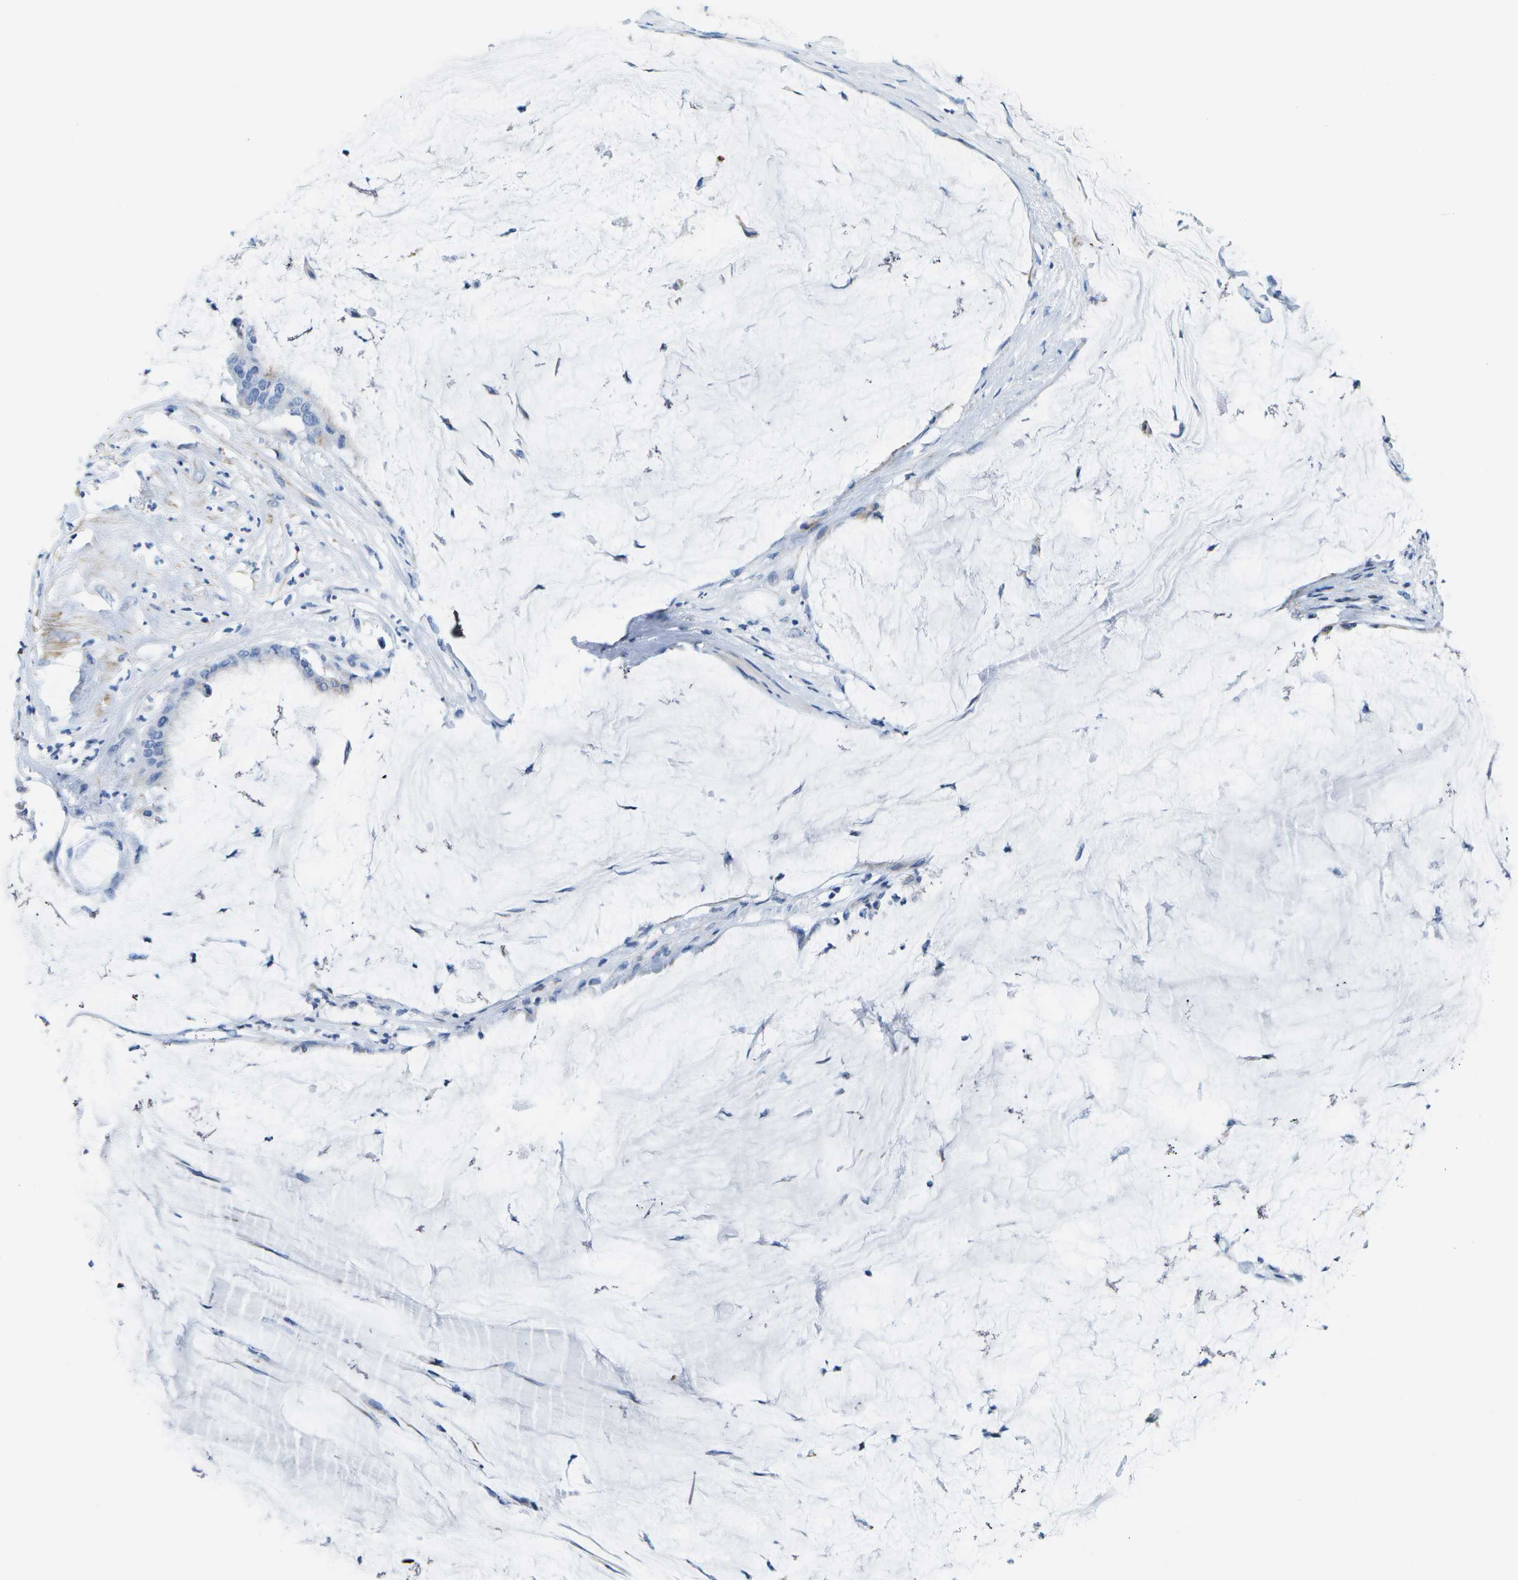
{"staining": {"intensity": "negative", "quantity": "none", "location": "none"}, "tissue": "pancreatic cancer", "cell_type": "Tumor cells", "image_type": "cancer", "snomed": [{"axis": "morphology", "description": "Adenocarcinoma, NOS"}, {"axis": "topography", "description": "Pancreas"}], "caption": "The immunohistochemistry image has no significant staining in tumor cells of adenocarcinoma (pancreatic) tissue.", "gene": "ADGRG6", "patient": {"sex": "male", "age": 41}}